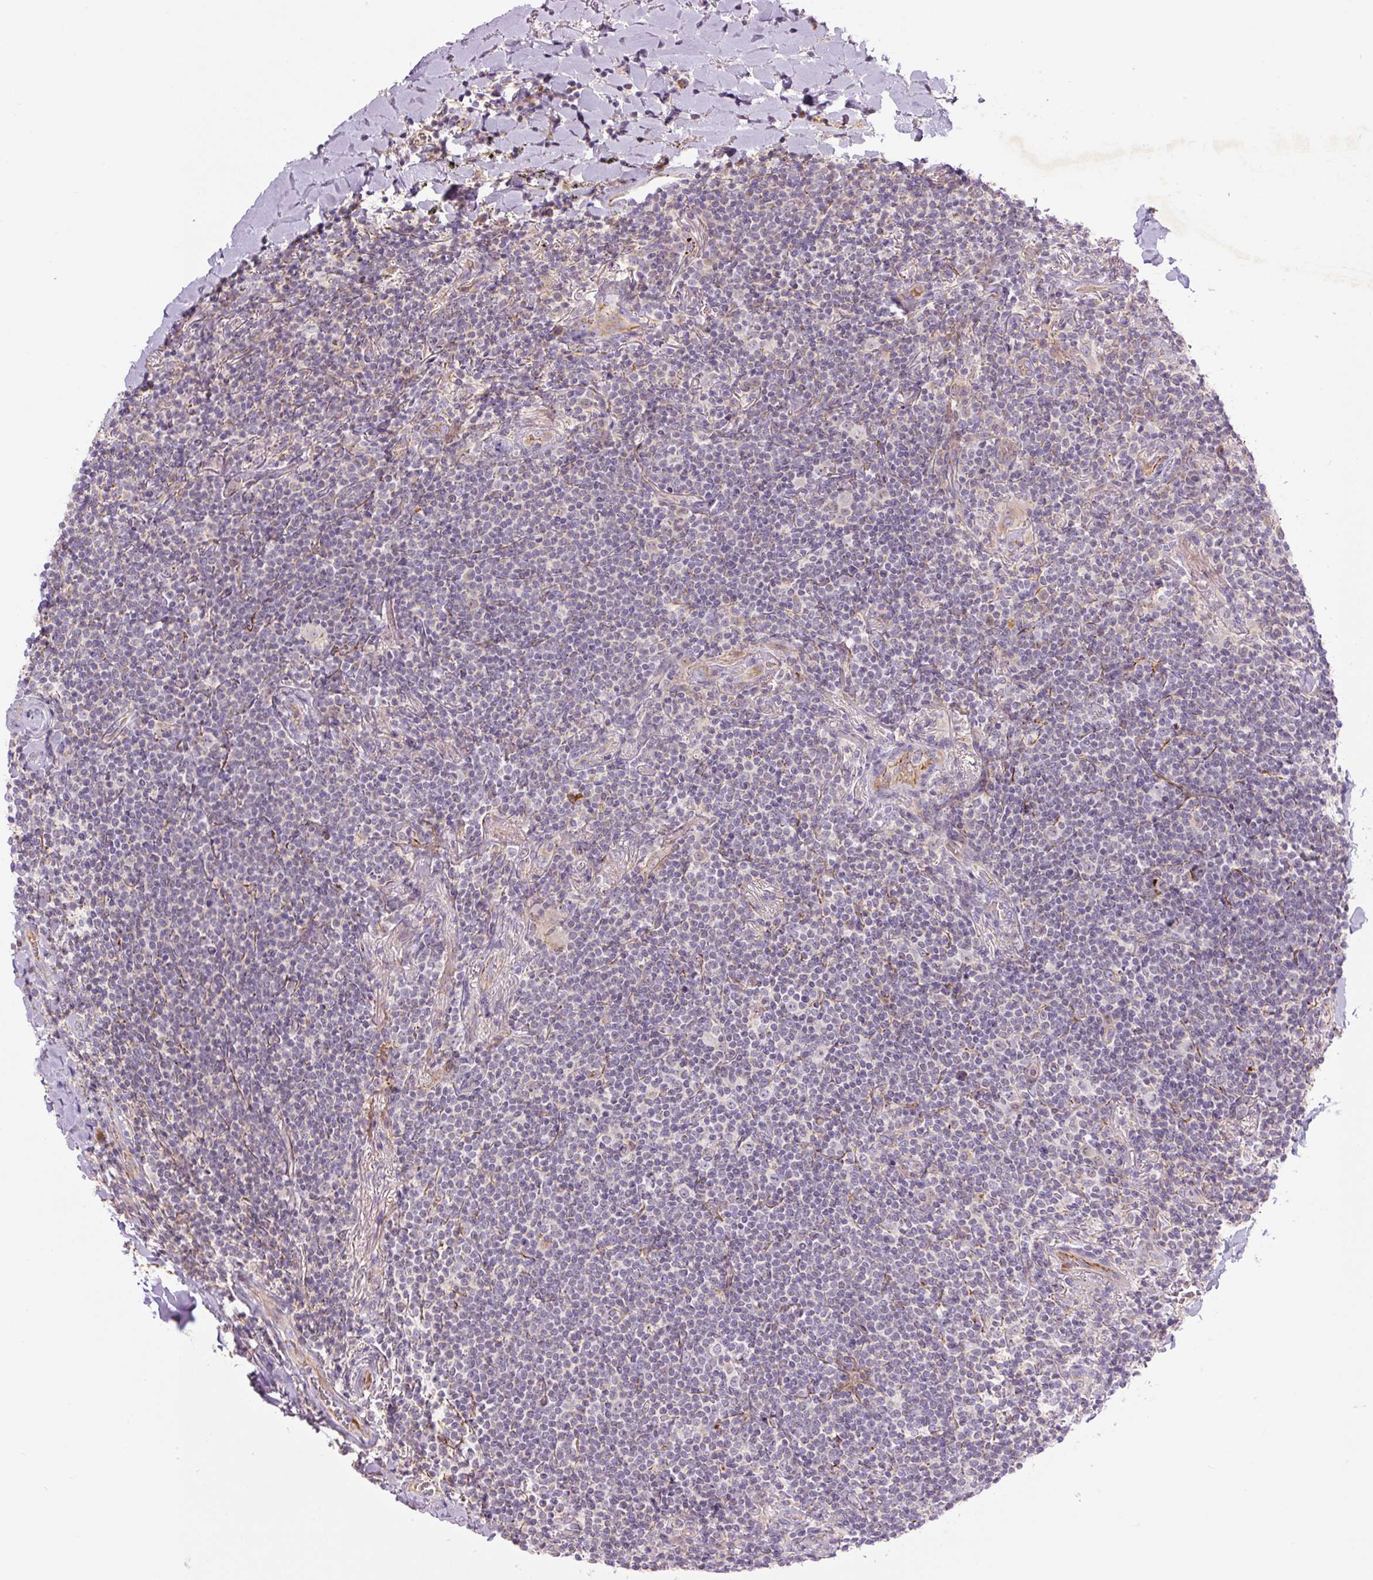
{"staining": {"intensity": "negative", "quantity": "none", "location": "none"}, "tissue": "lymphoma", "cell_type": "Tumor cells", "image_type": "cancer", "snomed": [{"axis": "morphology", "description": "Malignant lymphoma, non-Hodgkin's type, Low grade"}, {"axis": "topography", "description": "Lung"}], "caption": "A high-resolution micrograph shows immunohistochemistry (IHC) staining of lymphoma, which demonstrates no significant staining in tumor cells.", "gene": "CCNI2", "patient": {"sex": "female", "age": 71}}